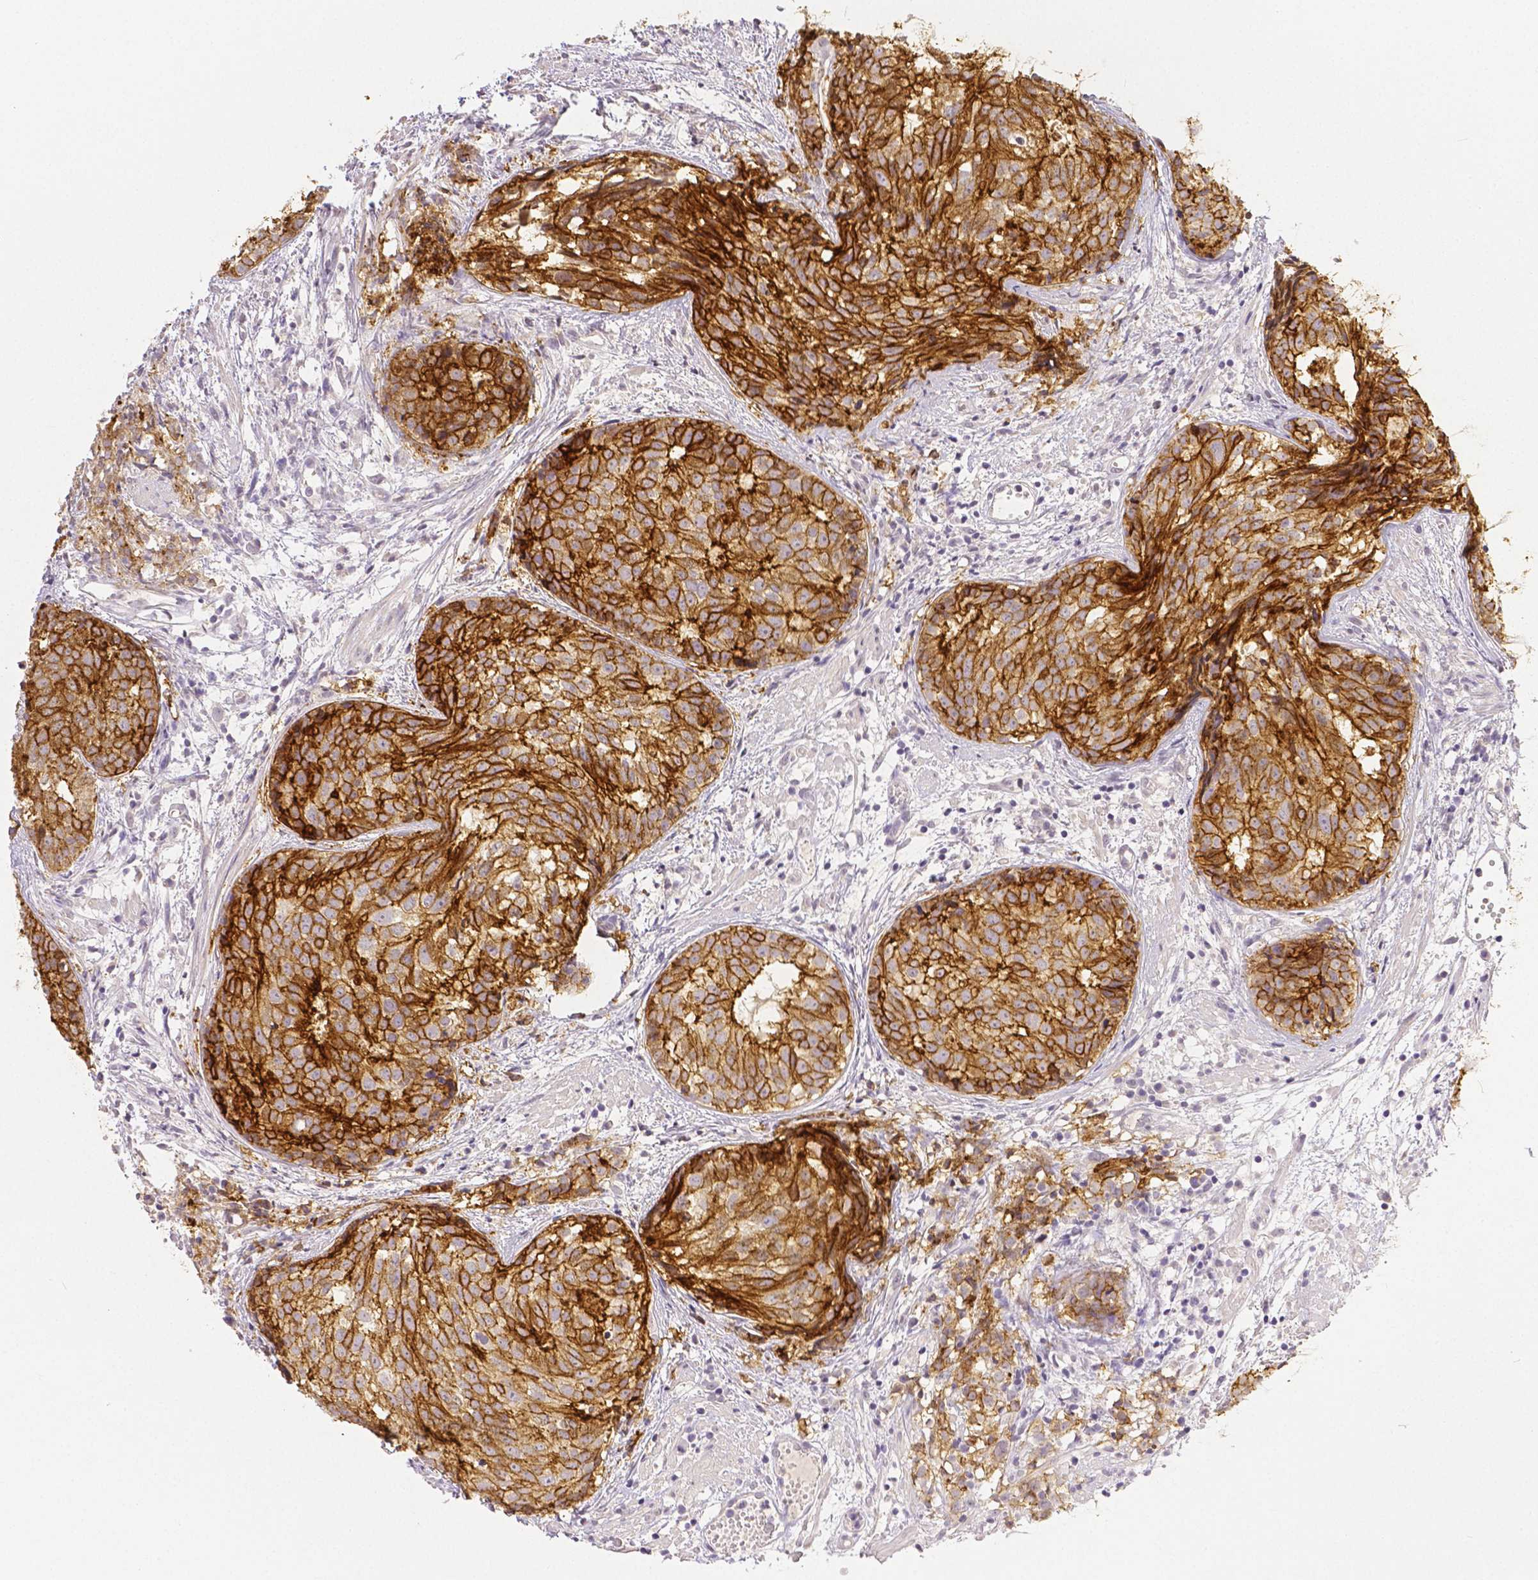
{"staining": {"intensity": "strong", "quantity": ">75%", "location": "cytoplasmic/membranous"}, "tissue": "prostate cancer", "cell_type": "Tumor cells", "image_type": "cancer", "snomed": [{"axis": "morphology", "description": "Adenocarcinoma, High grade"}, {"axis": "topography", "description": "Prostate"}], "caption": "High-power microscopy captured an immunohistochemistry image of prostate cancer, revealing strong cytoplasmic/membranous expression in approximately >75% of tumor cells.", "gene": "OCLN", "patient": {"sex": "male", "age": 58}}